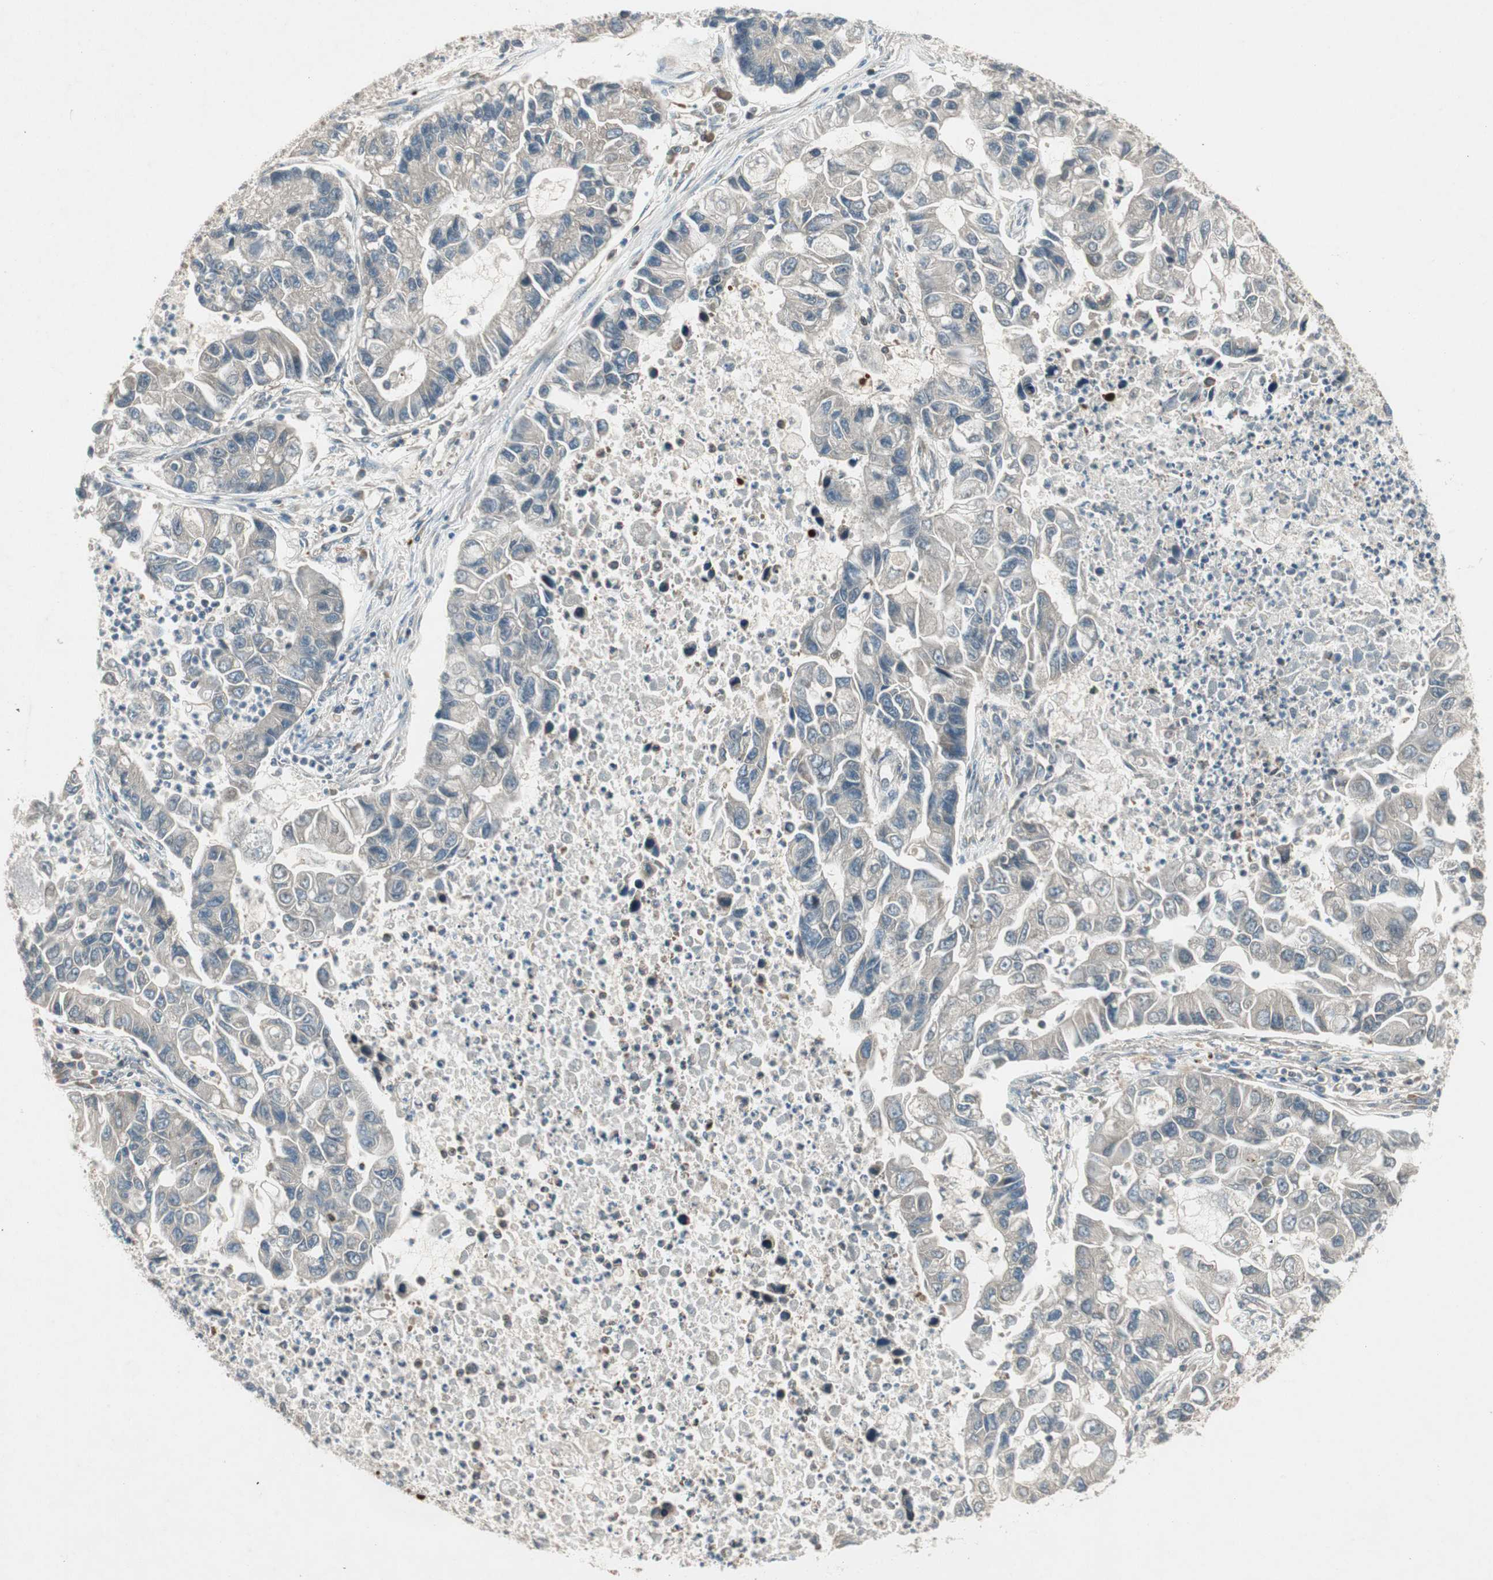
{"staining": {"intensity": "weak", "quantity": ">75%", "location": "cytoplasmic/membranous"}, "tissue": "lung cancer", "cell_type": "Tumor cells", "image_type": "cancer", "snomed": [{"axis": "morphology", "description": "Adenocarcinoma, NOS"}, {"axis": "topography", "description": "Lung"}], "caption": "Immunohistochemistry (IHC) image of neoplastic tissue: human adenocarcinoma (lung) stained using immunohistochemistry exhibits low levels of weak protein expression localized specifically in the cytoplasmic/membranous of tumor cells, appearing as a cytoplasmic/membranous brown color.", "gene": "CHADL", "patient": {"sex": "female", "age": 51}}